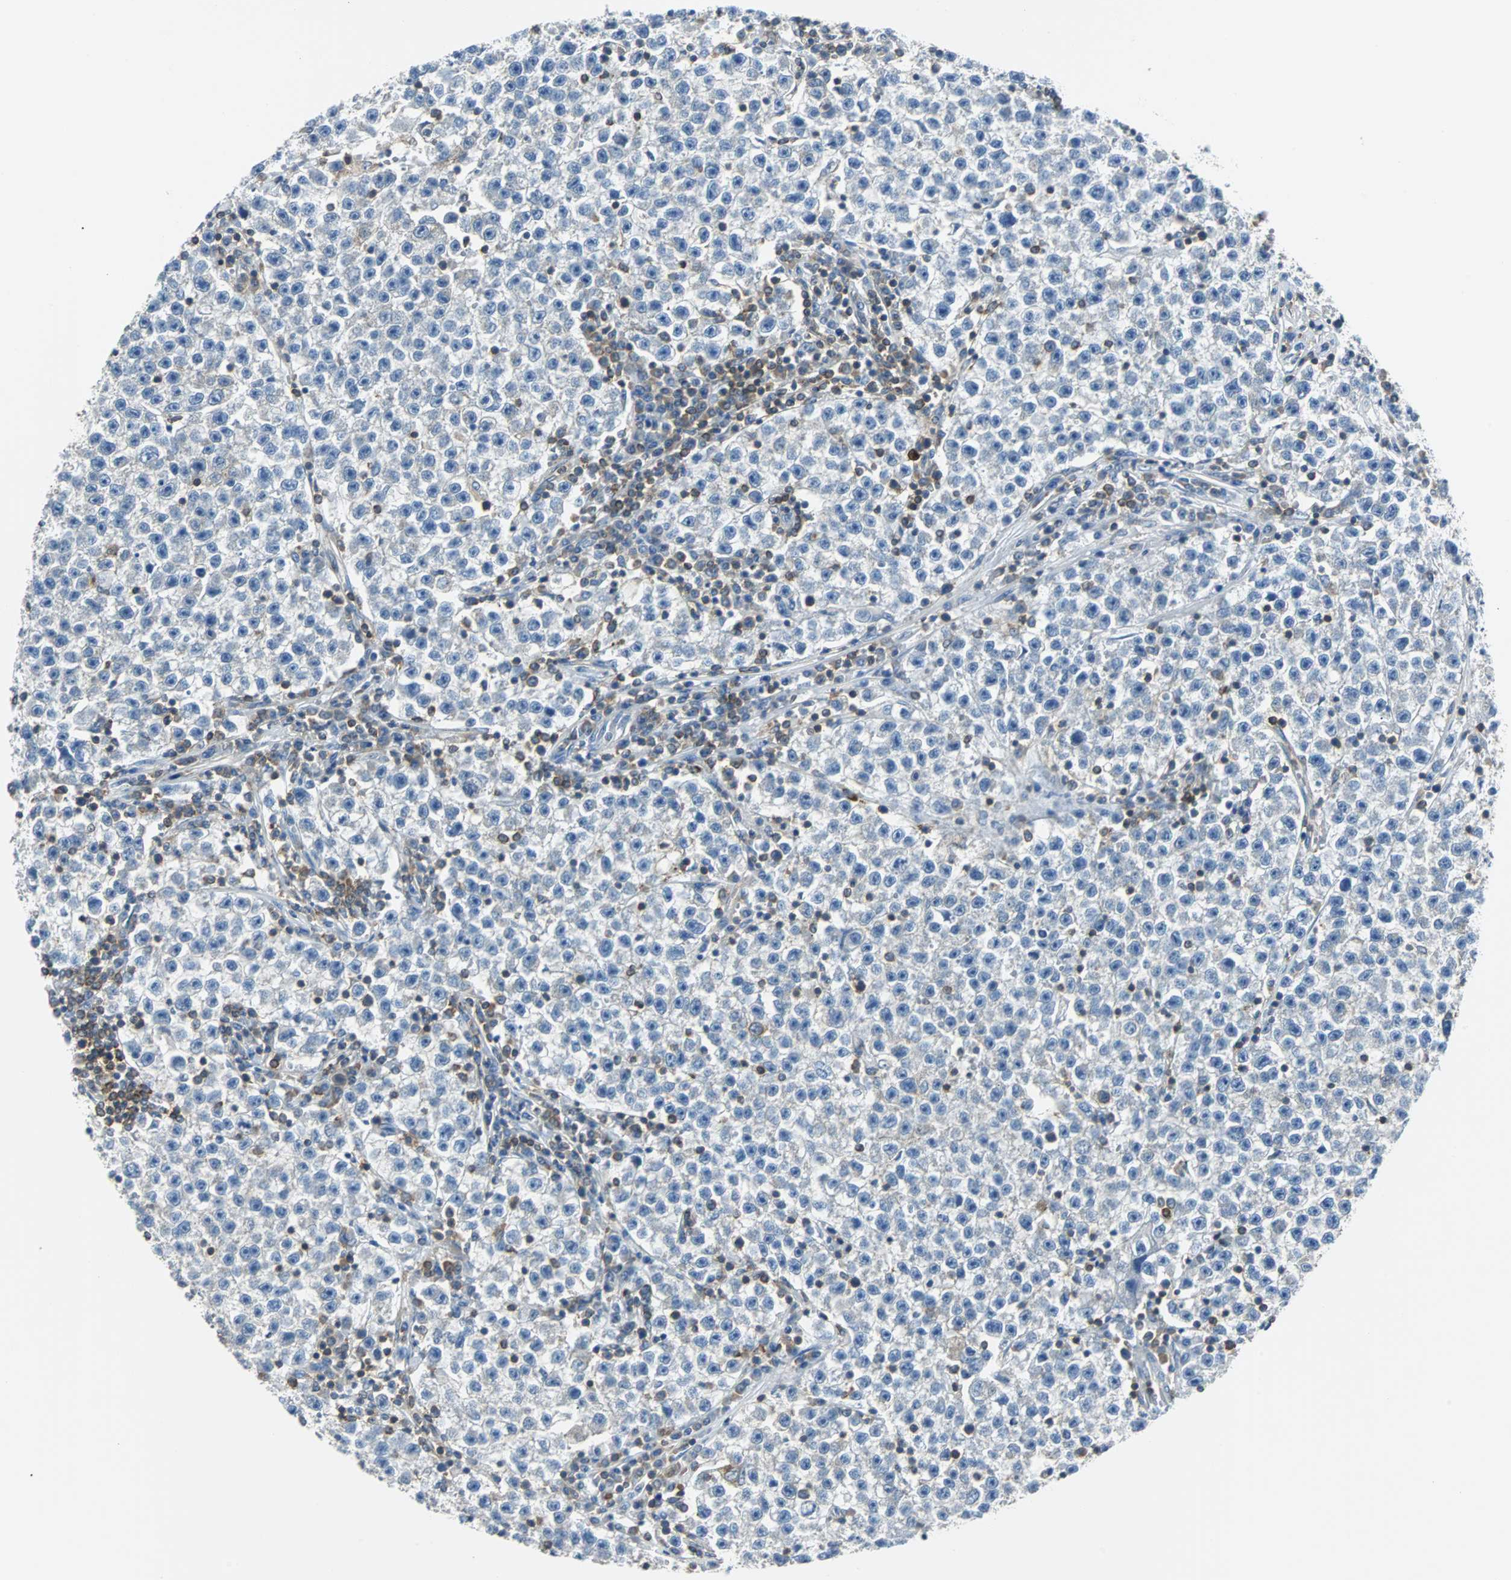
{"staining": {"intensity": "negative", "quantity": "none", "location": "none"}, "tissue": "testis cancer", "cell_type": "Tumor cells", "image_type": "cancer", "snomed": [{"axis": "morphology", "description": "Seminoma, NOS"}, {"axis": "topography", "description": "Testis"}], "caption": "Tumor cells are negative for brown protein staining in testis seminoma.", "gene": "TSC22D4", "patient": {"sex": "male", "age": 22}}